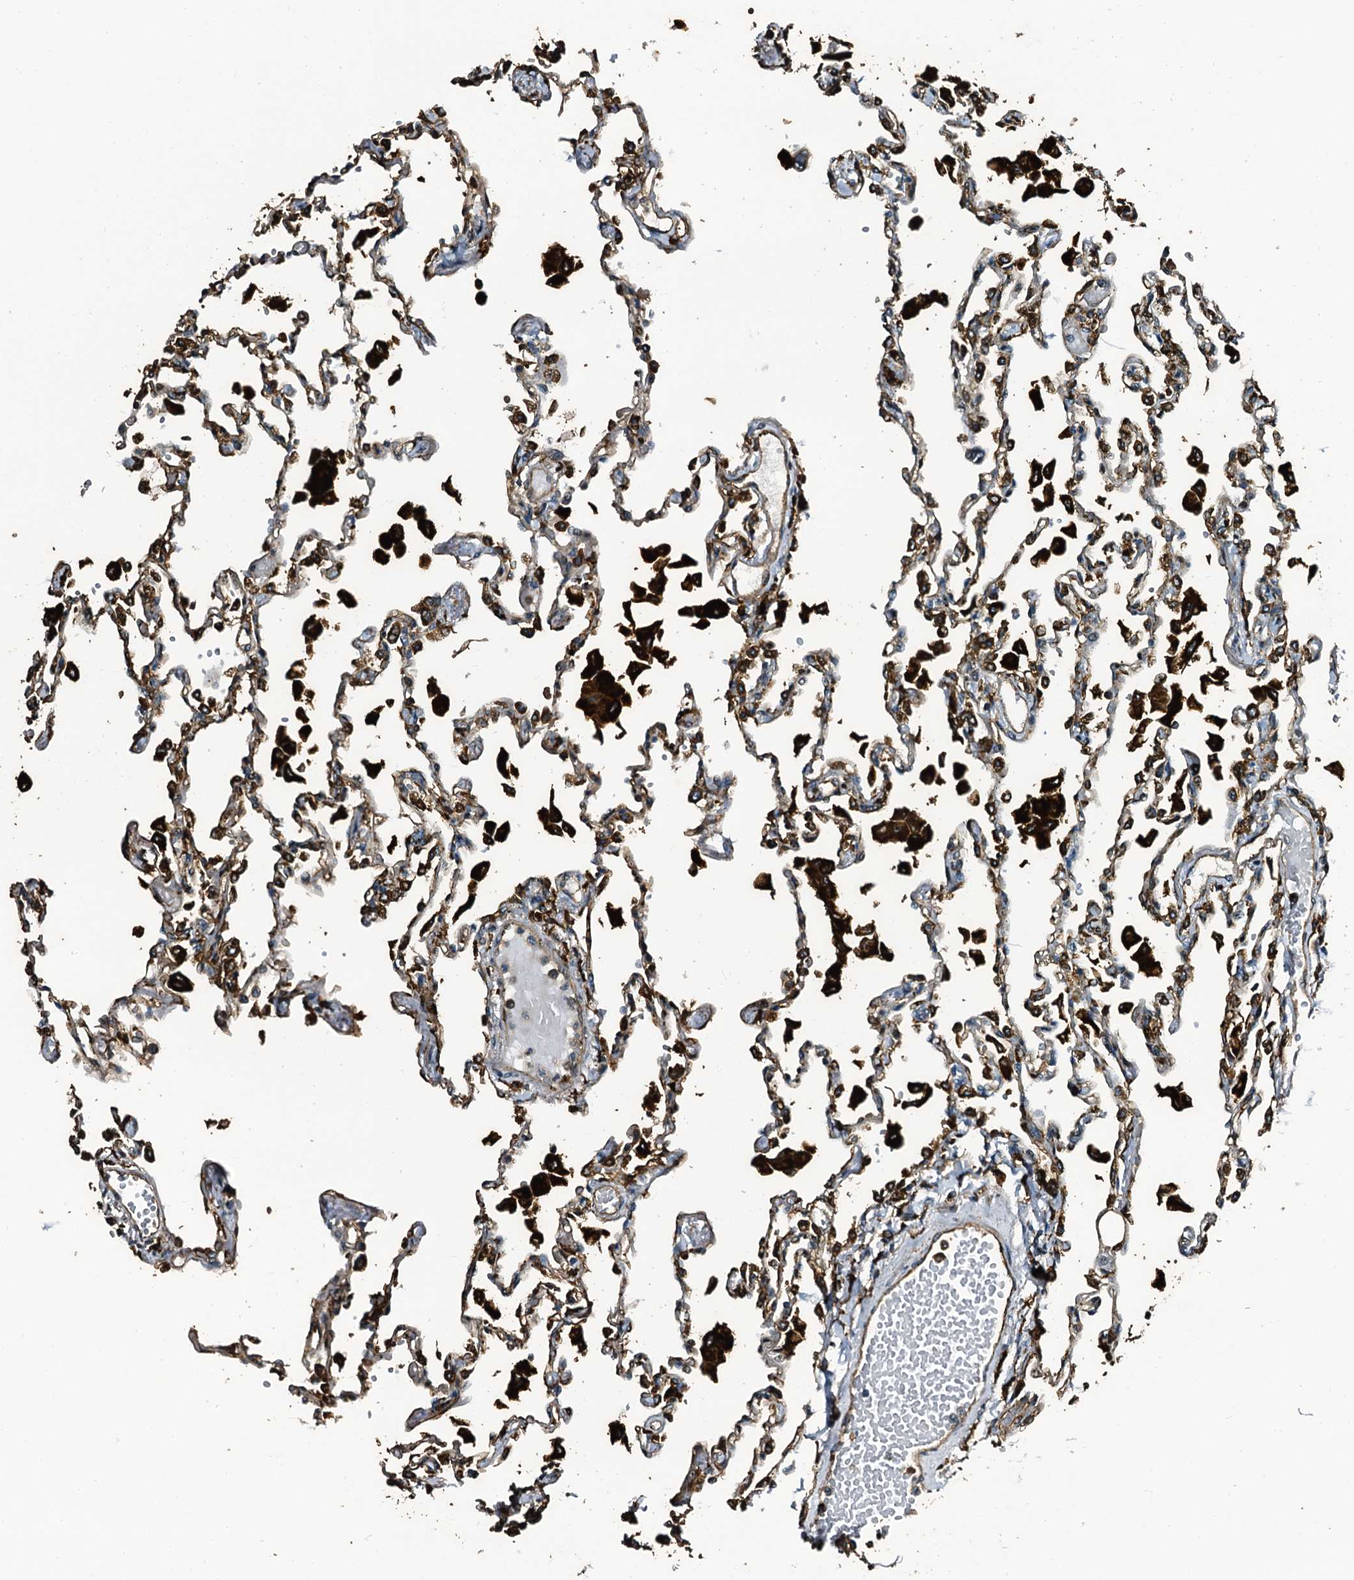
{"staining": {"intensity": "moderate", "quantity": "25%-75%", "location": "cytoplasmic/membranous"}, "tissue": "lung", "cell_type": "Alveolar cells", "image_type": "normal", "snomed": [{"axis": "morphology", "description": "Normal tissue, NOS"}, {"axis": "topography", "description": "Bronchus"}, {"axis": "topography", "description": "Lung"}], "caption": "About 25%-75% of alveolar cells in unremarkable lung show moderate cytoplasmic/membranous protein staining as visualized by brown immunohistochemical staining.", "gene": "TPGS2", "patient": {"sex": "female", "age": 49}}